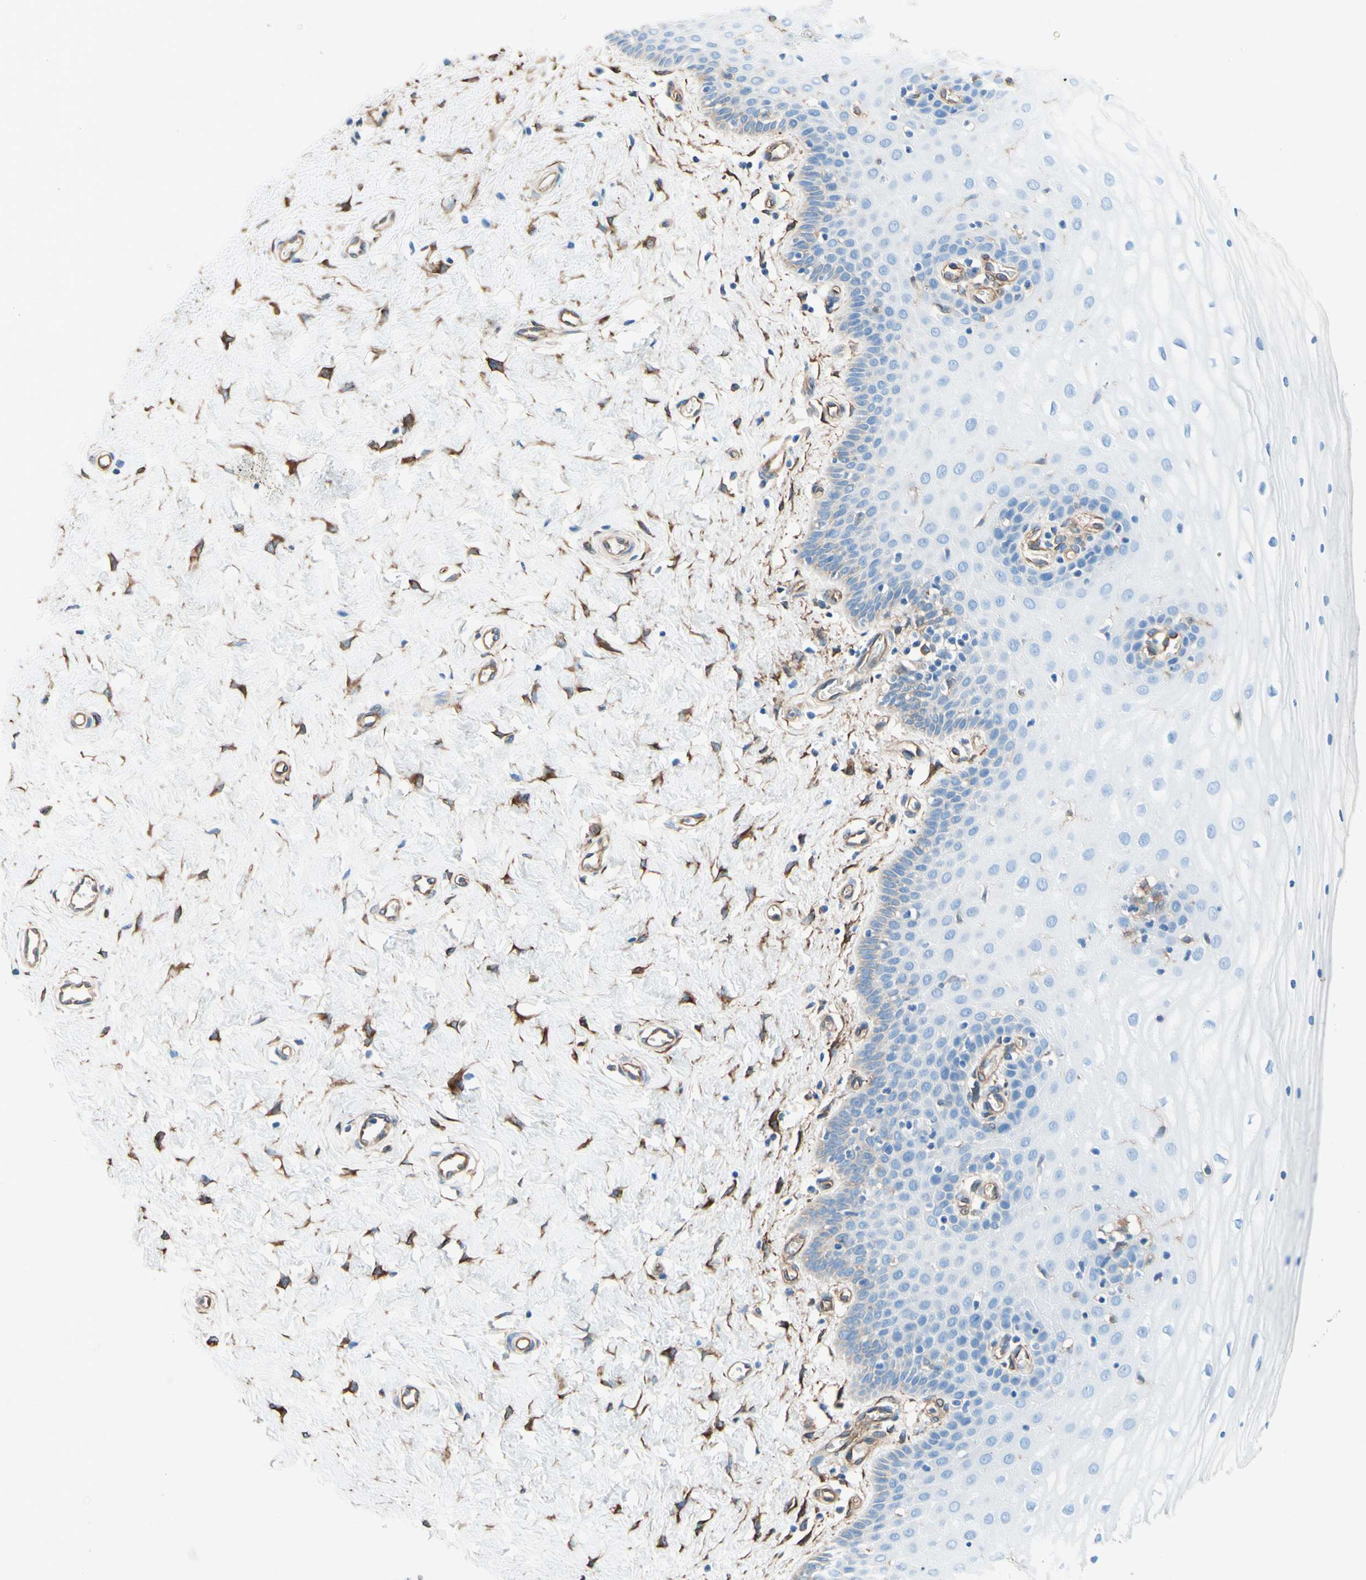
{"staining": {"intensity": "negative", "quantity": "none", "location": "none"}, "tissue": "cervix", "cell_type": "Glandular cells", "image_type": "normal", "snomed": [{"axis": "morphology", "description": "Normal tissue, NOS"}, {"axis": "topography", "description": "Cervix"}], "caption": "There is no significant expression in glandular cells of cervix.", "gene": "DPYSL3", "patient": {"sex": "female", "age": 55}}